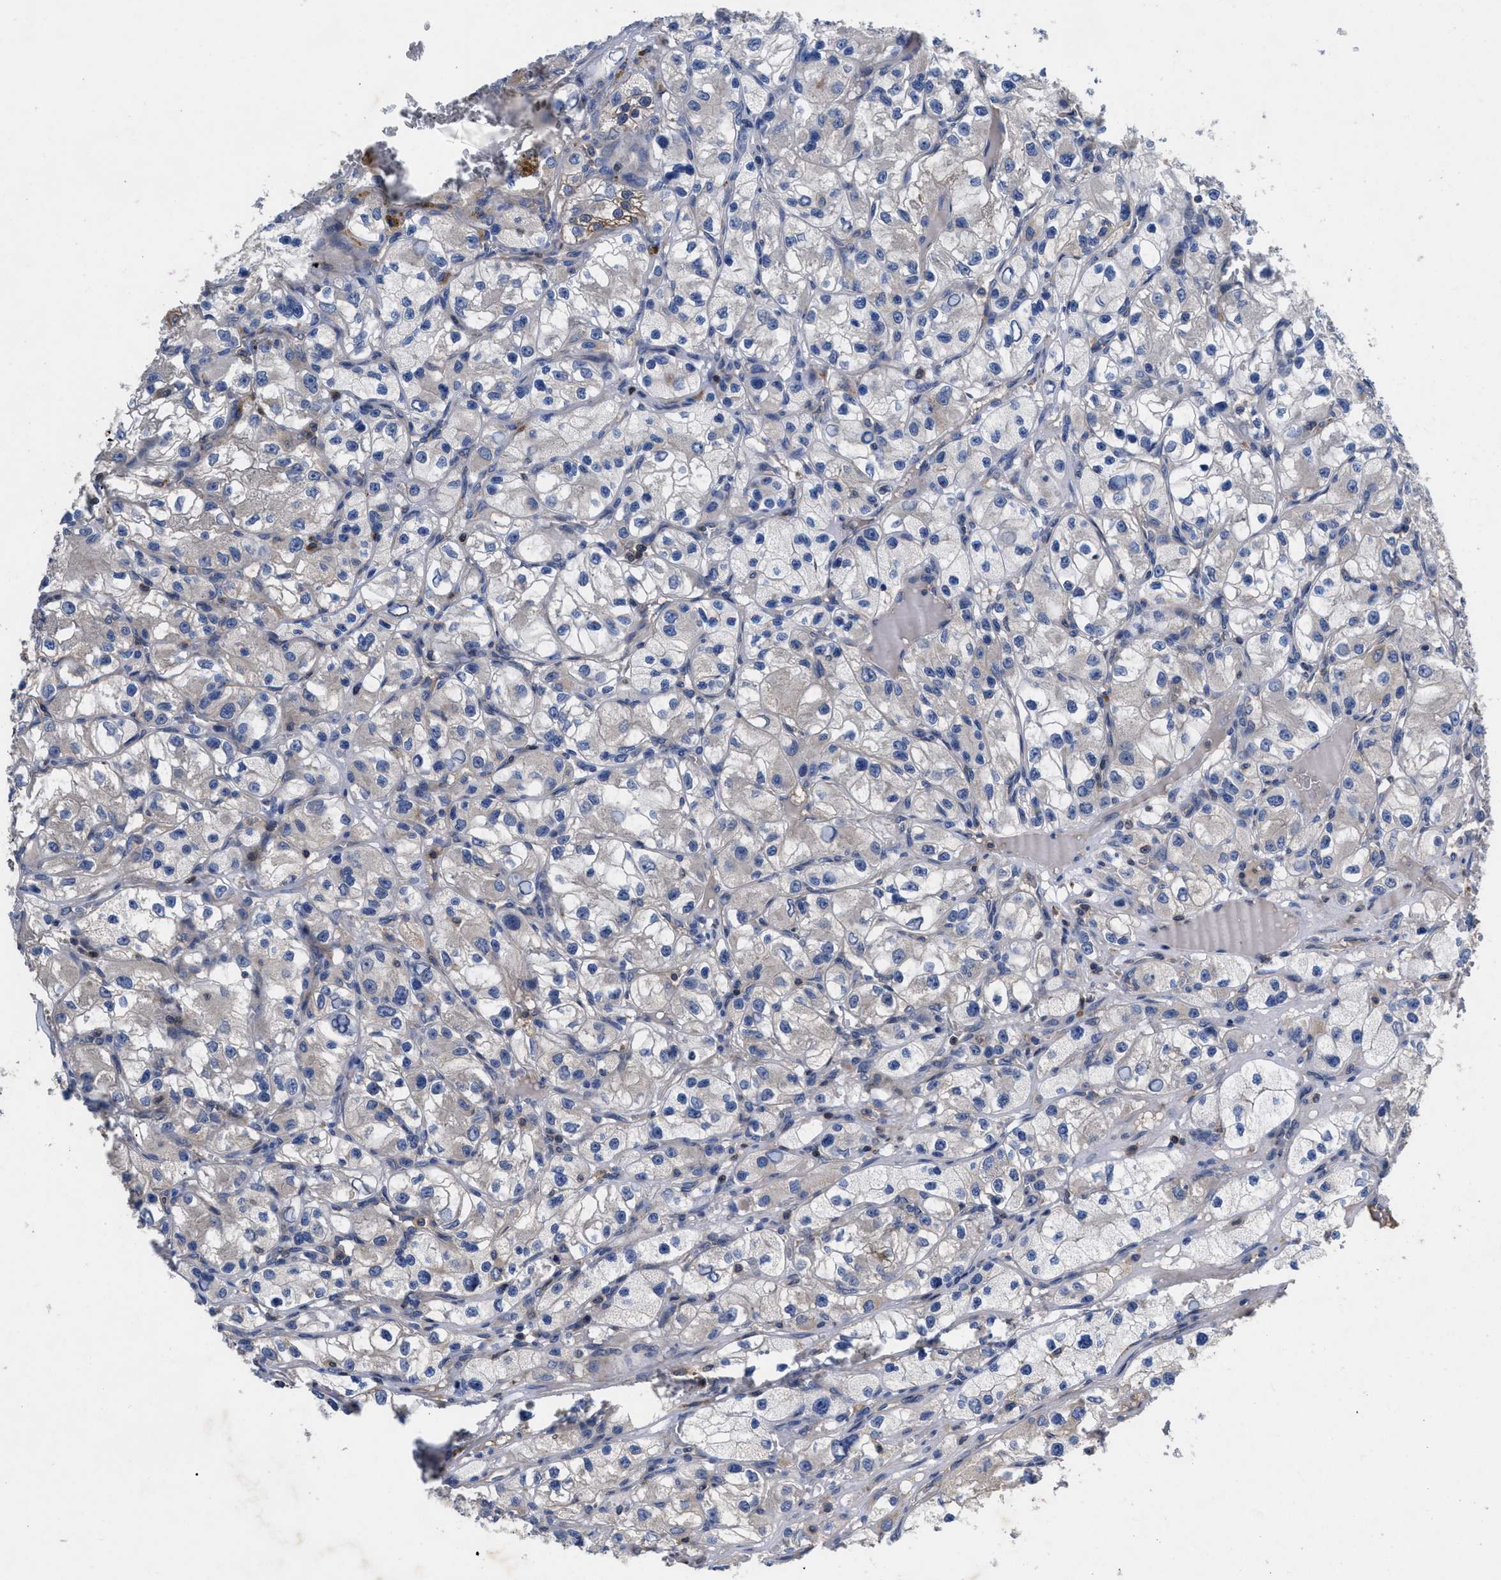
{"staining": {"intensity": "moderate", "quantity": "<25%", "location": "cytoplasmic/membranous"}, "tissue": "renal cancer", "cell_type": "Tumor cells", "image_type": "cancer", "snomed": [{"axis": "morphology", "description": "Adenocarcinoma, NOS"}, {"axis": "topography", "description": "Kidney"}], "caption": "Protein analysis of renal cancer tissue displays moderate cytoplasmic/membranous positivity in approximately <25% of tumor cells.", "gene": "YBEY", "patient": {"sex": "female", "age": 57}}